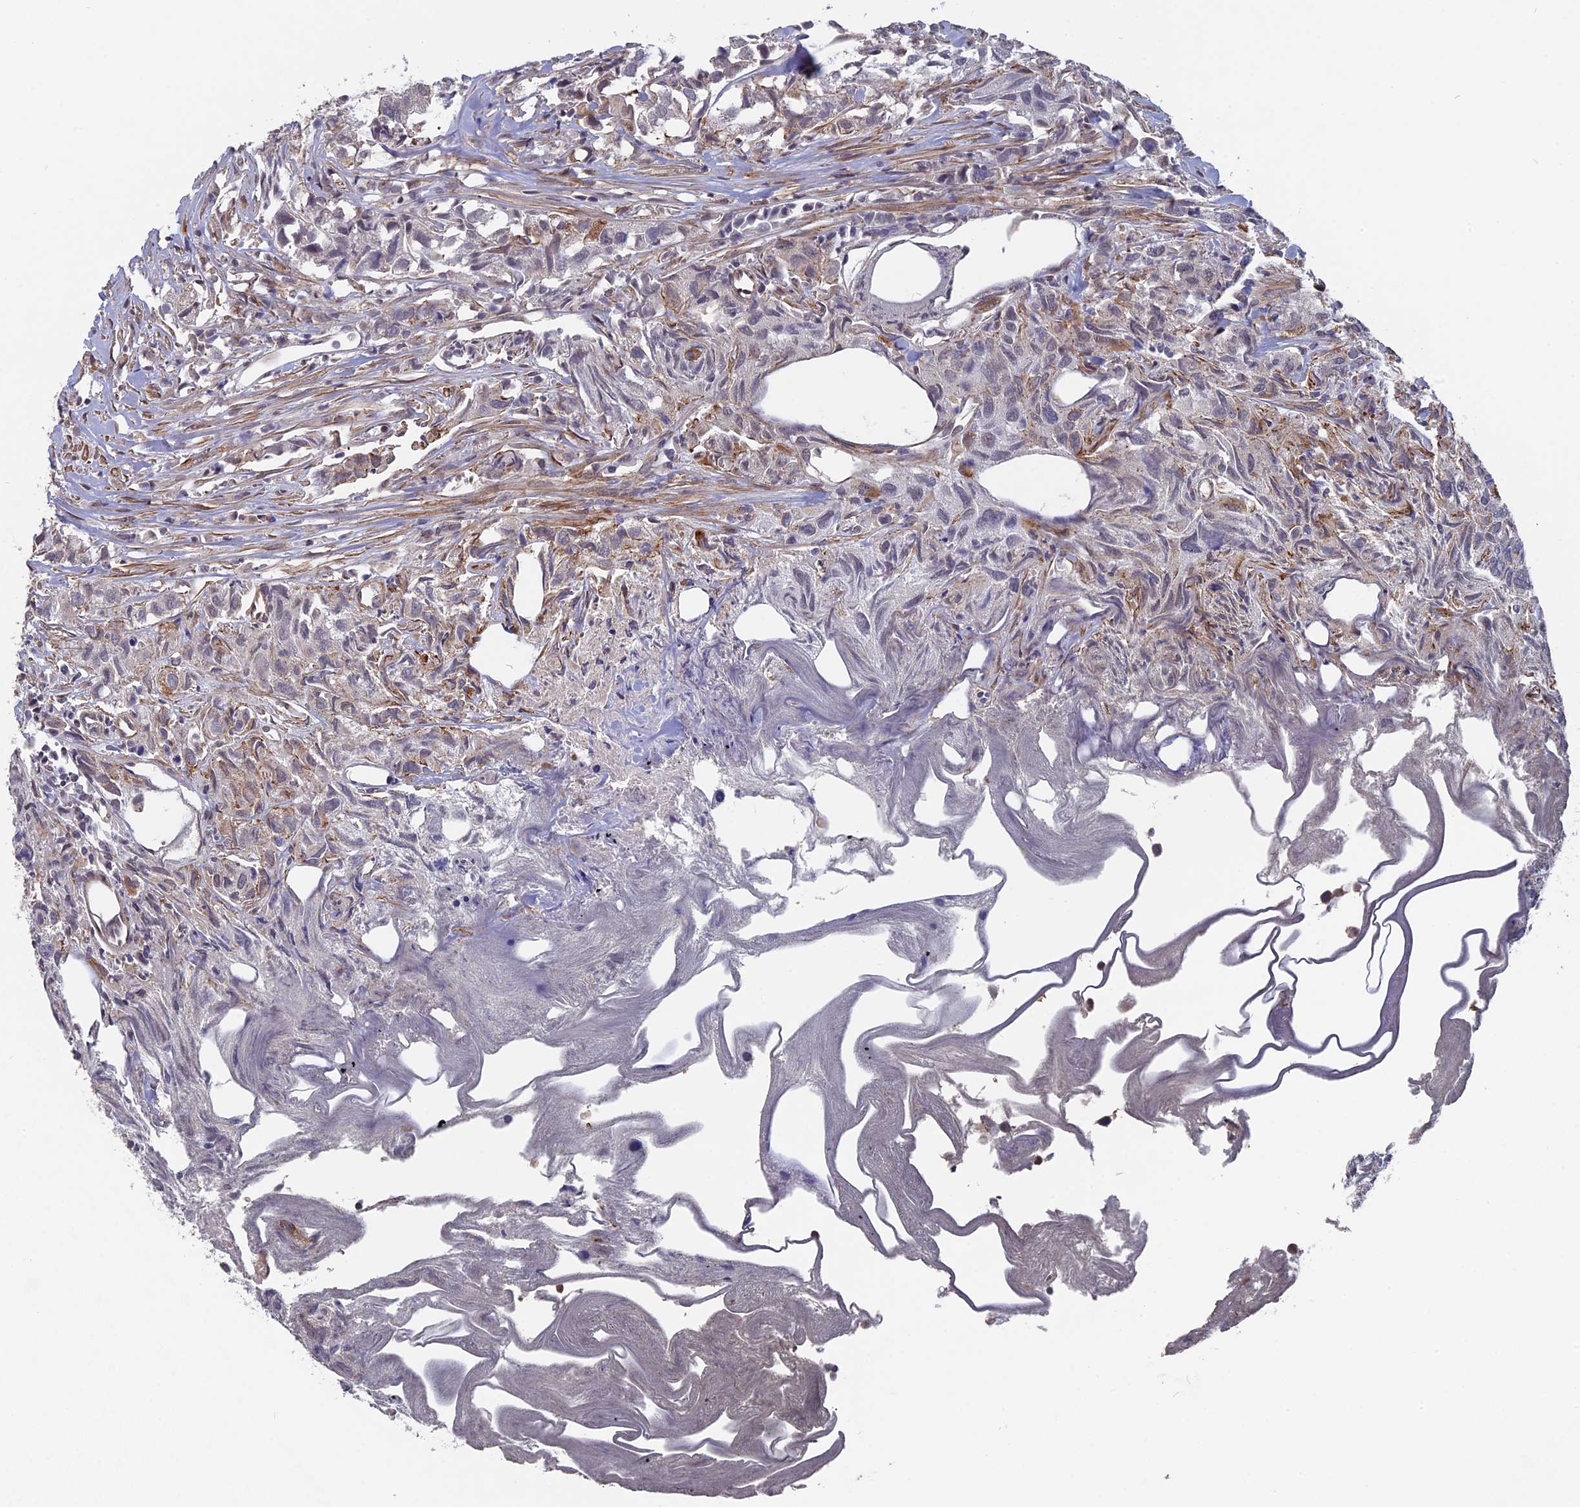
{"staining": {"intensity": "weak", "quantity": "<25%", "location": "cytoplasmic/membranous,nuclear"}, "tissue": "urothelial cancer", "cell_type": "Tumor cells", "image_type": "cancer", "snomed": [{"axis": "morphology", "description": "Urothelial carcinoma, High grade"}, {"axis": "topography", "description": "Urinary bladder"}], "caption": "A photomicrograph of urothelial cancer stained for a protein displays no brown staining in tumor cells.", "gene": "NOSIP", "patient": {"sex": "female", "age": 75}}